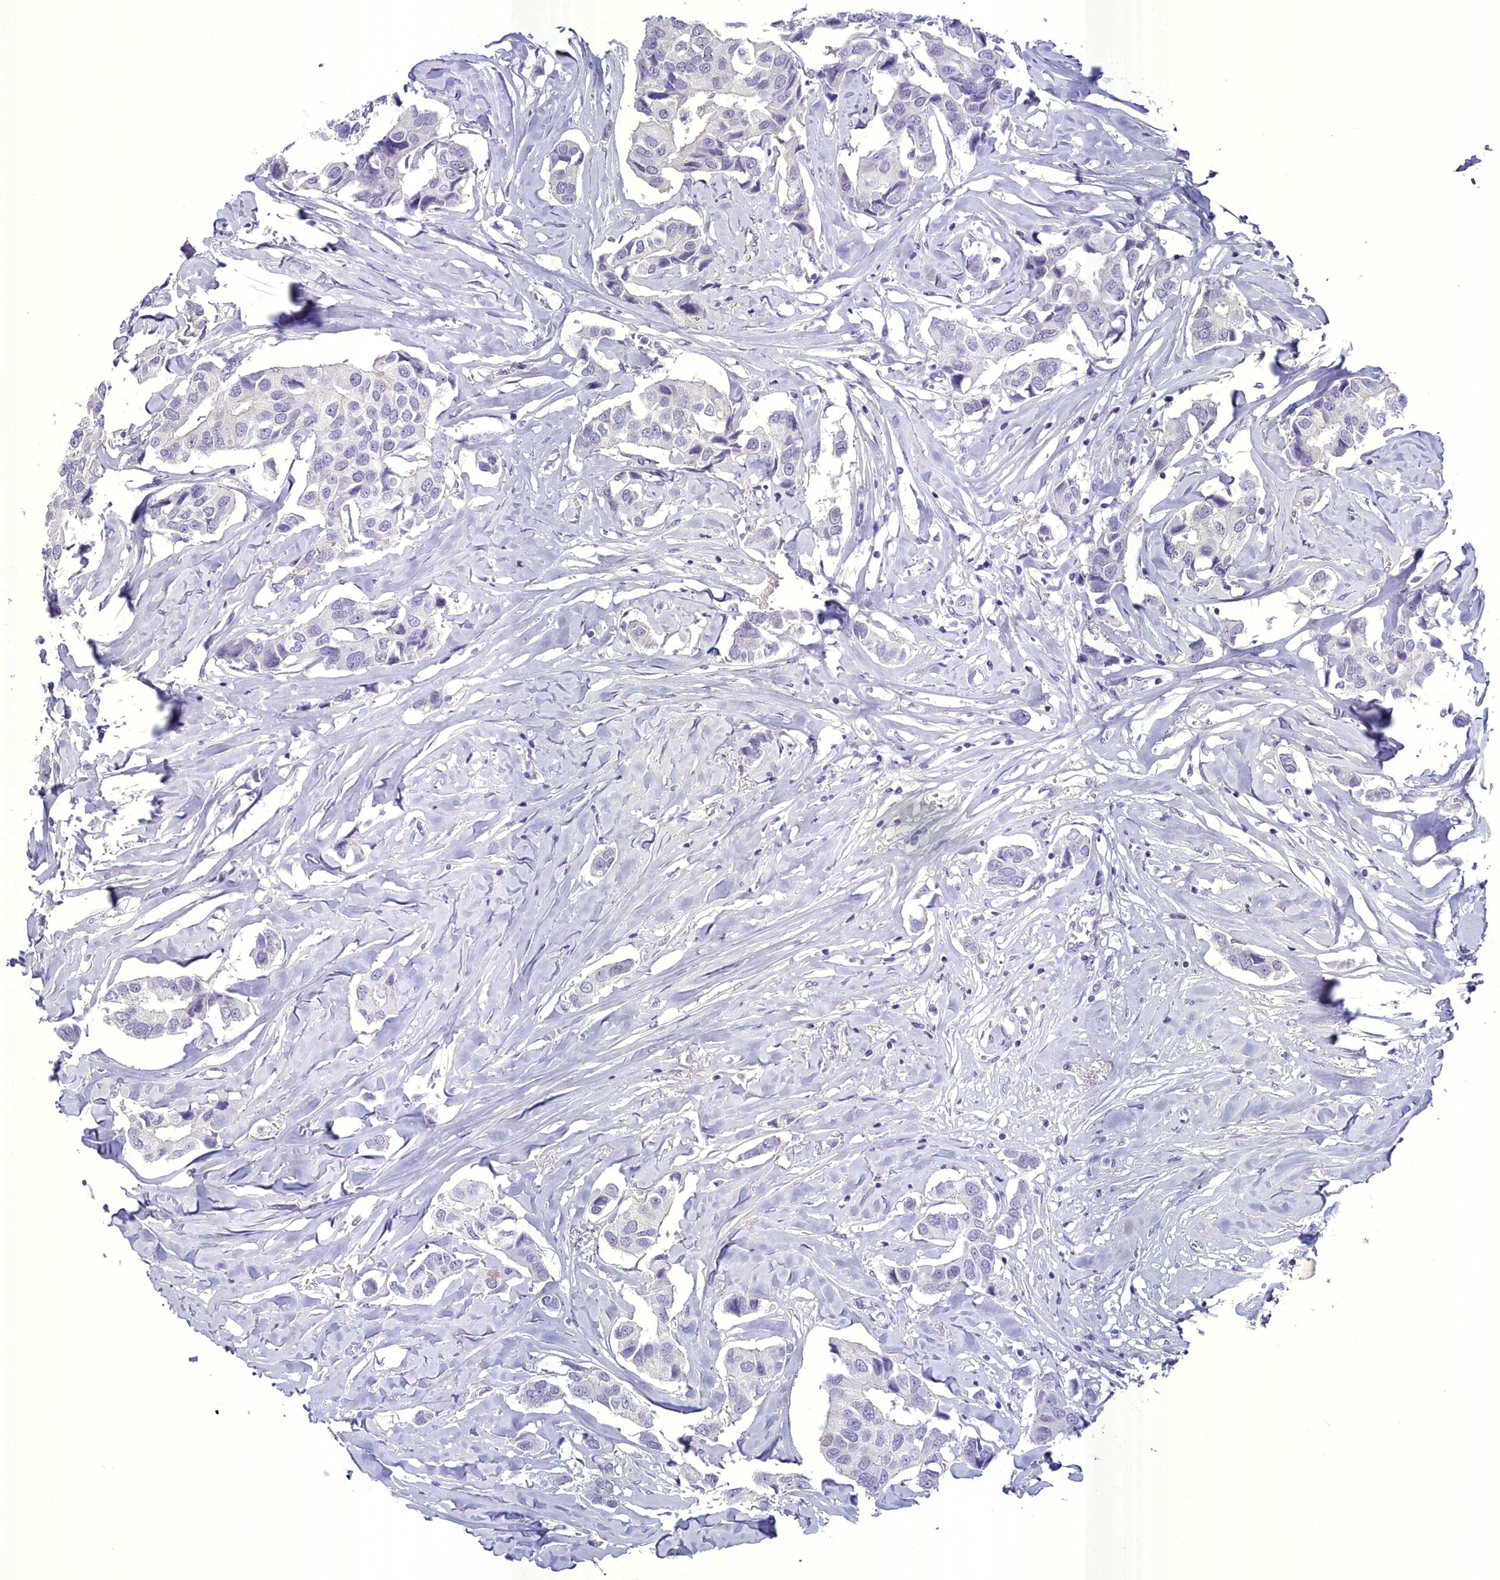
{"staining": {"intensity": "negative", "quantity": "none", "location": "none"}, "tissue": "breast cancer", "cell_type": "Tumor cells", "image_type": "cancer", "snomed": [{"axis": "morphology", "description": "Duct carcinoma"}, {"axis": "topography", "description": "Breast"}], "caption": "Intraductal carcinoma (breast) was stained to show a protein in brown. There is no significant staining in tumor cells.", "gene": "MAP6", "patient": {"sex": "female", "age": 80}}